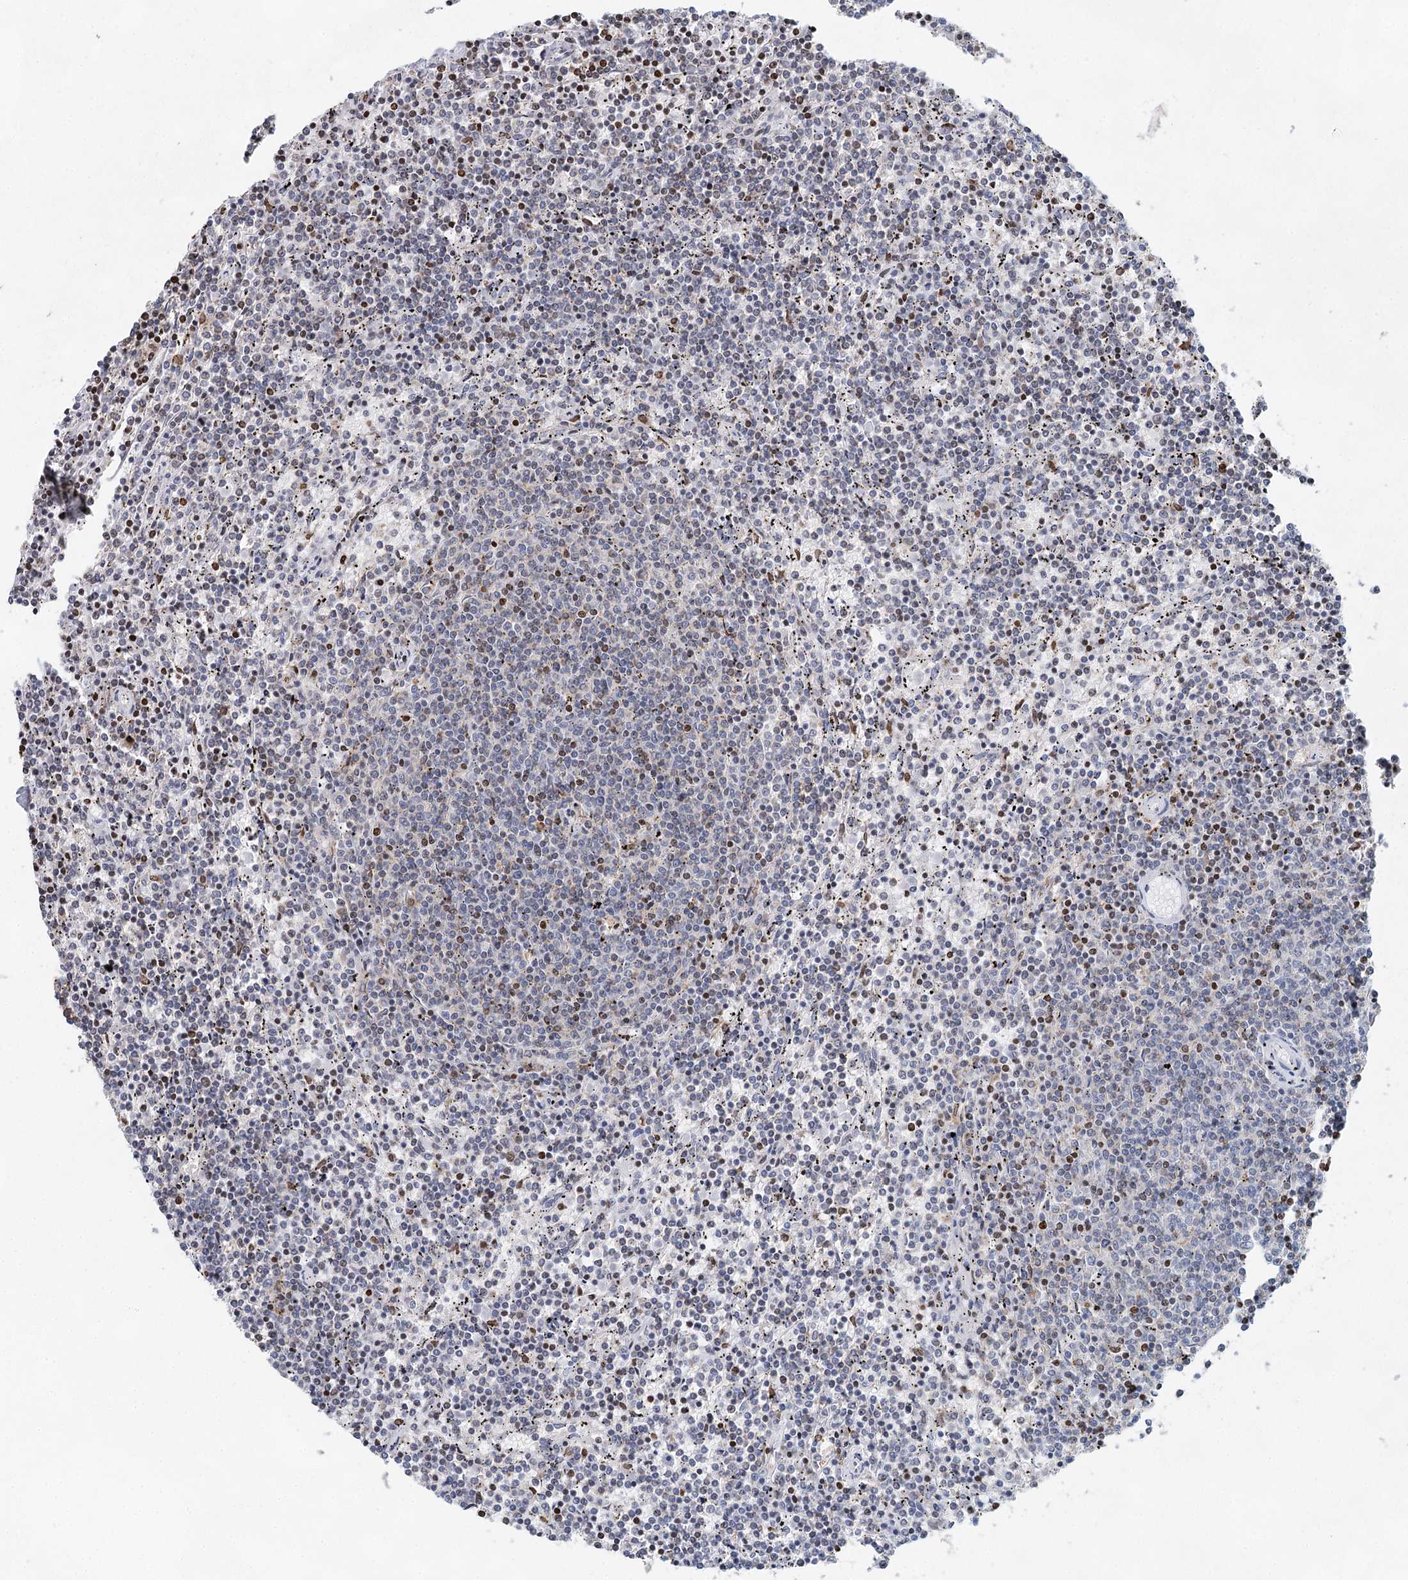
{"staining": {"intensity": "moderate", "quantity": "25%-75%", "location": "nuclear"}, "tissue": "lymphoma", "cell_type": "Tumor cells", "image_type": "cancer", "snomed": [{"axis": "morphology", "description": "Malignant lymphoma, non-Hodgkin's type, Low grade"}, {"axis": "topography", "description": "Spleen"}], "caption": "The image displays staining of low-grade malignant lymphoma, non-Hodgkin's type, revealing moderate nuclear protein staining (brown color) within tumor cells. (Brightfield microscopy of DAB IHC at high magnification).", "gene": "XPO6", "patient": {"sex": "female", "age": 50}}